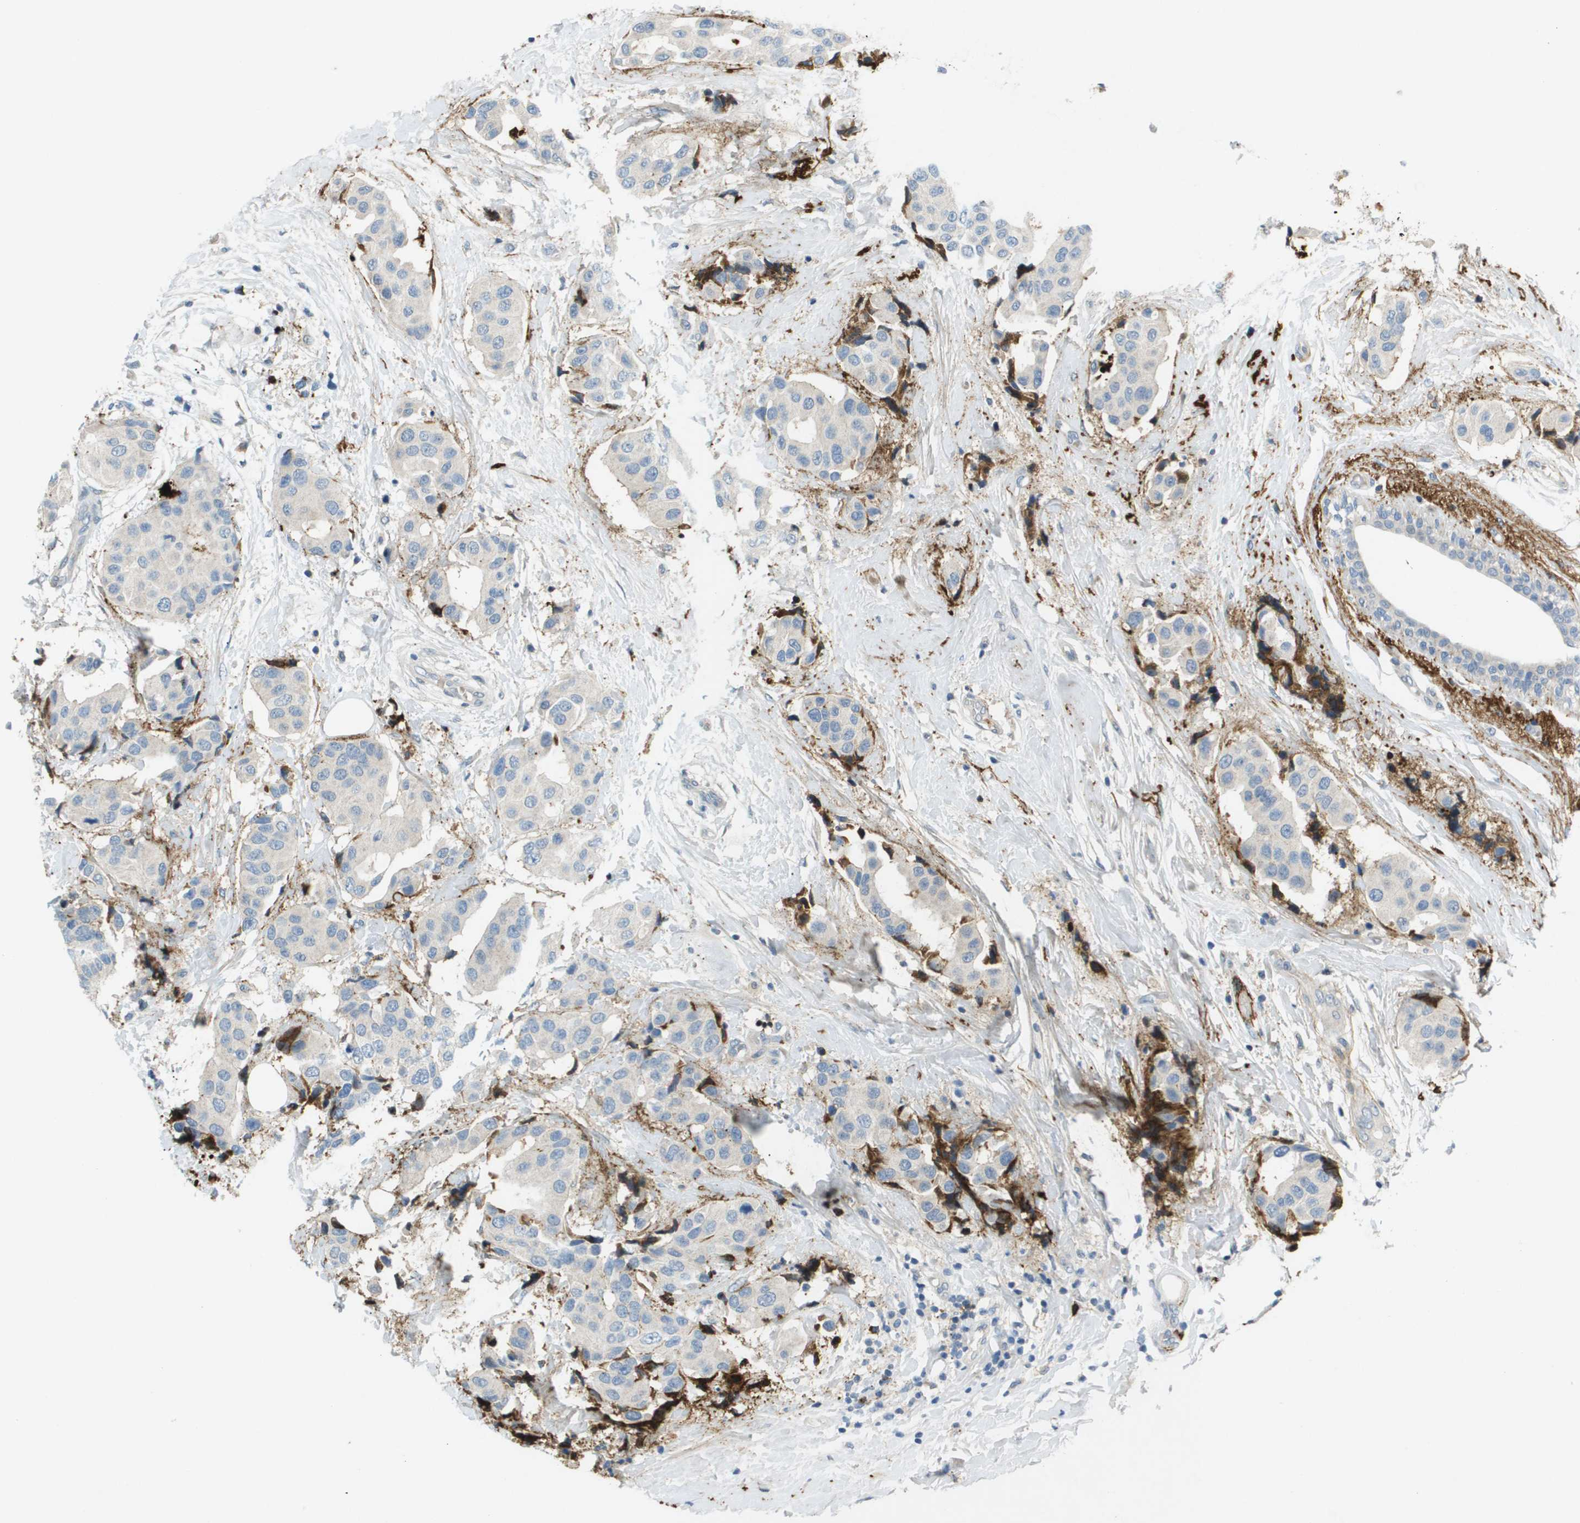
{"staining": {"intensity": "negative", "quantity": "none", "location": "none"}, "tissue": "breast cancer", "cell_type": "Tumor cells", "image_type": "cancer", "snomed": [{"axis": "morphology", "description": "Normal tissue, NOS"}, {"axis": "morphology", "description": "Duct carcinoma"}, {"axis": "topography", "description": "Breast"}], "caption": "High magnification brightfield microscopy of infiltrating ductal carcinoma (breast) stained with DAB (3,3'-diaminobenzidine) (brown) and counterstained with hematoxylin (blue): tumor cells show no significant positivity.", "gene": "VTN", "patient": {"sex": "female", "age": 39}}